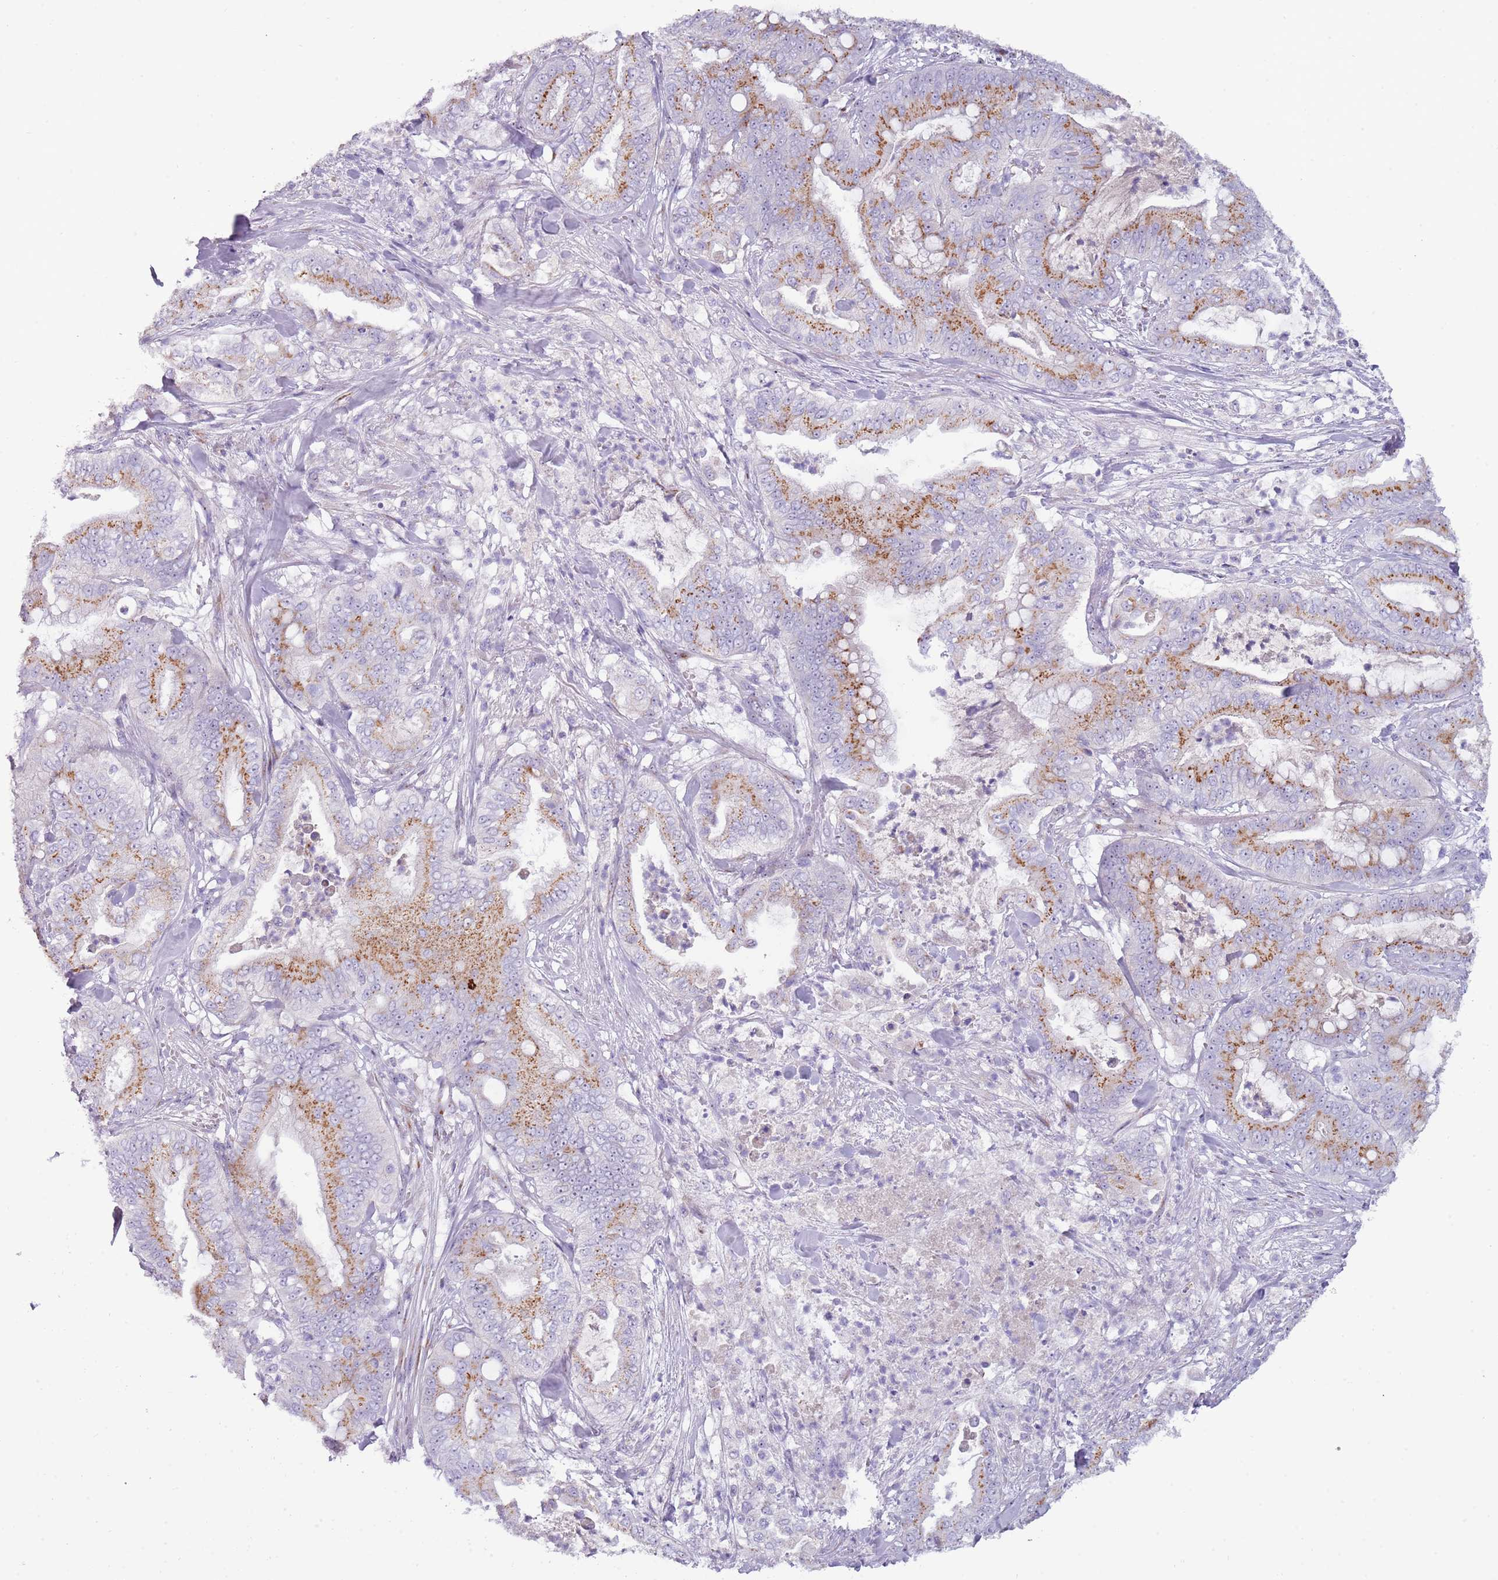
{"staining": {"intensity": "moderate", "quantity": "25%-75%", "location": "cytoplasmic/membranous"}, "tissue": "pancreatic cancer", "cell_type": "Tumor cells", "image_type": "cancer", "snomed": [{"axis": "morphology", "description": "Adenocarcinoma, NOS"}, {"axis": "topography", "description": "Pancreas"}], "caption": "This photomicrograph displays IHC staining of human pancreatic adenocarcinoma, with medium moderate cytoplasmic/membranous positivity in about 25%-75% of tumor cells.", "gene": "NBPF6", "patient": {"sex": "male", "age": 71}}